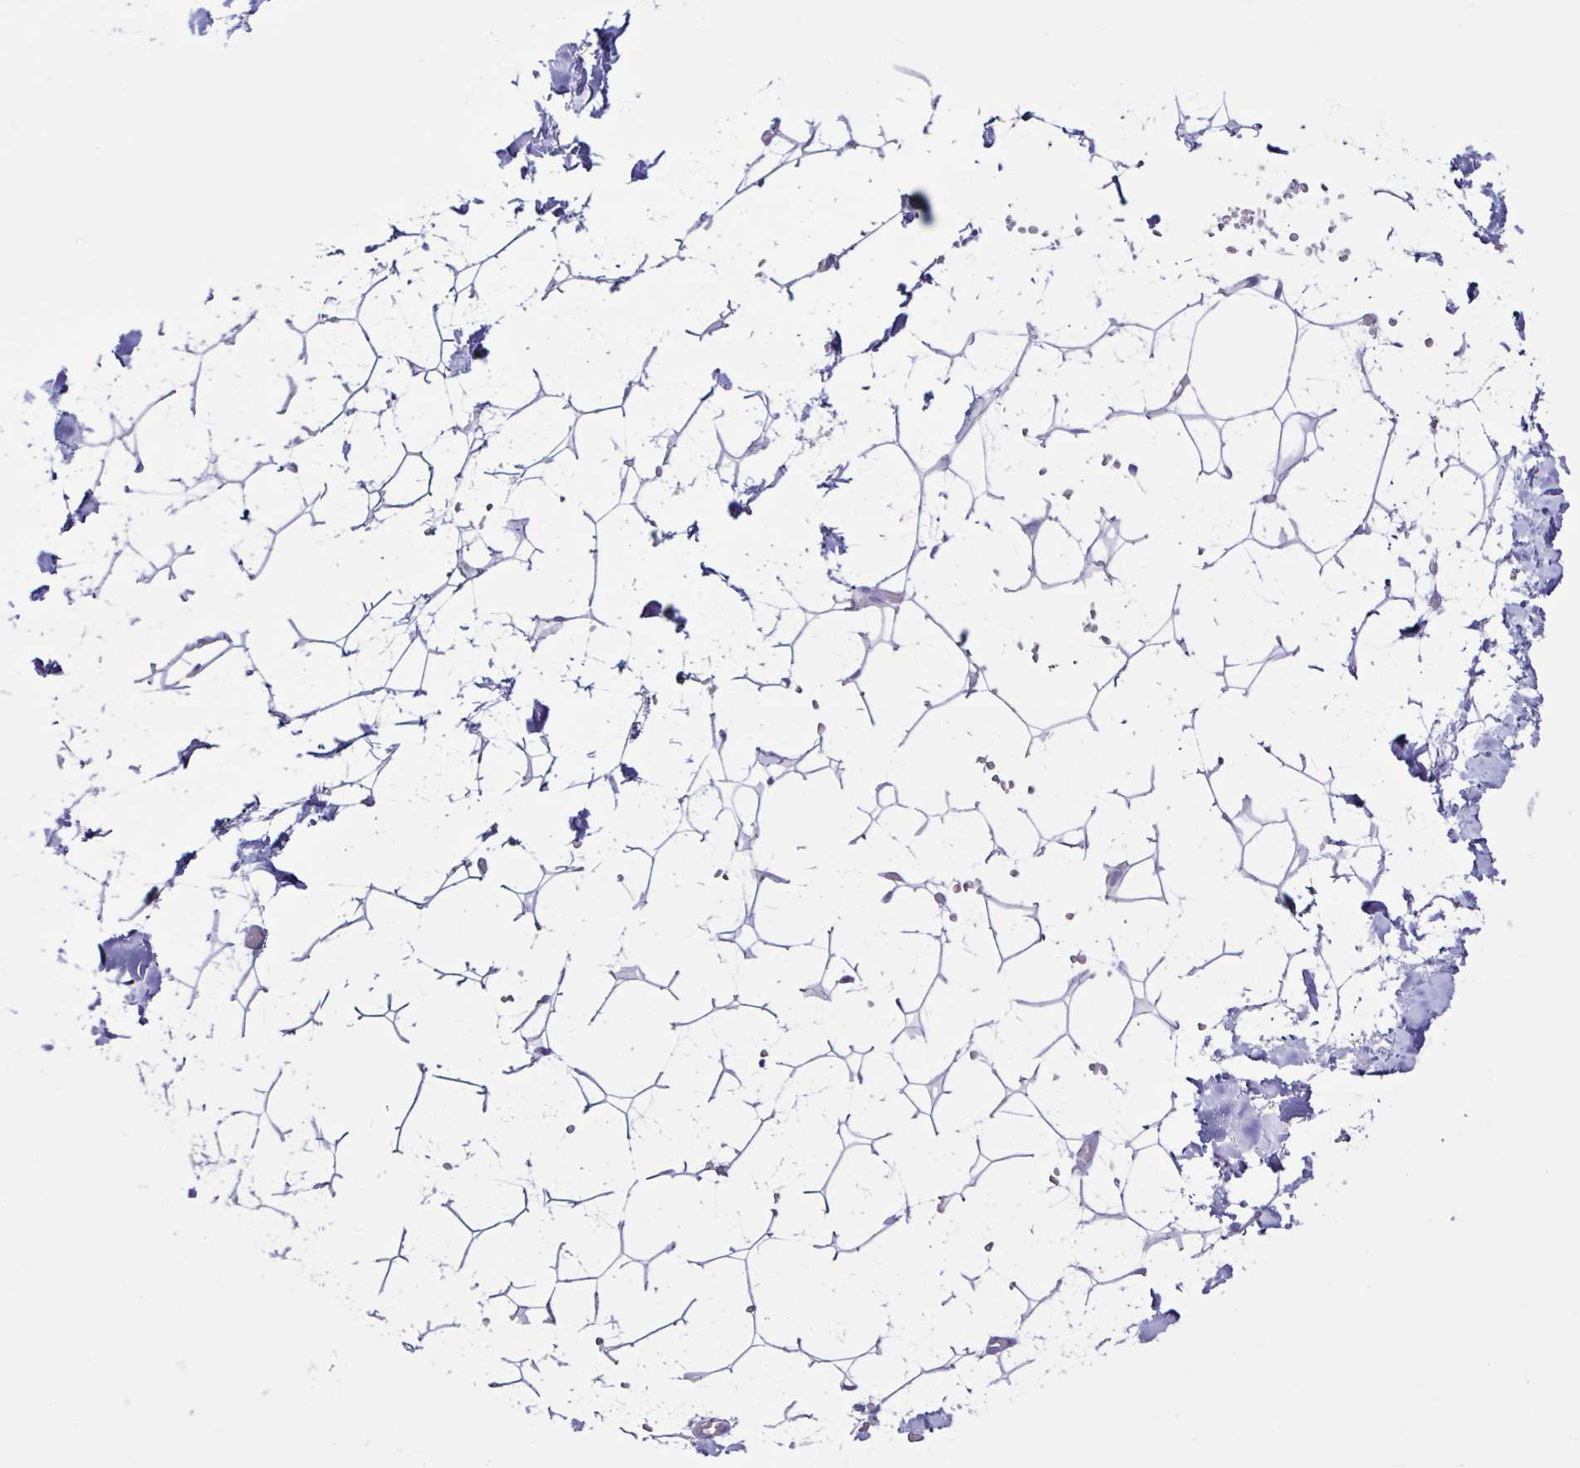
{"staining": {"intensity": "negative", "quantity": "none", "location": "none"}, "tissue": "adipose tissue", "cell_type": "Adipocytes", "image_type": "normal", "snomed": [{"axis": "morphology", "description": "Normal tissue, NOS"}, {"axis": "topography", "description": "Skin"}, {"axis": "topography", "description": "Peripheral nerve tissue"}], "caption": "Image shows no protein expression in adipocytes of unremarkable adipose tissue.", "gene": "CYP19A1", "patient": {"sex": "female", "age": 56}}